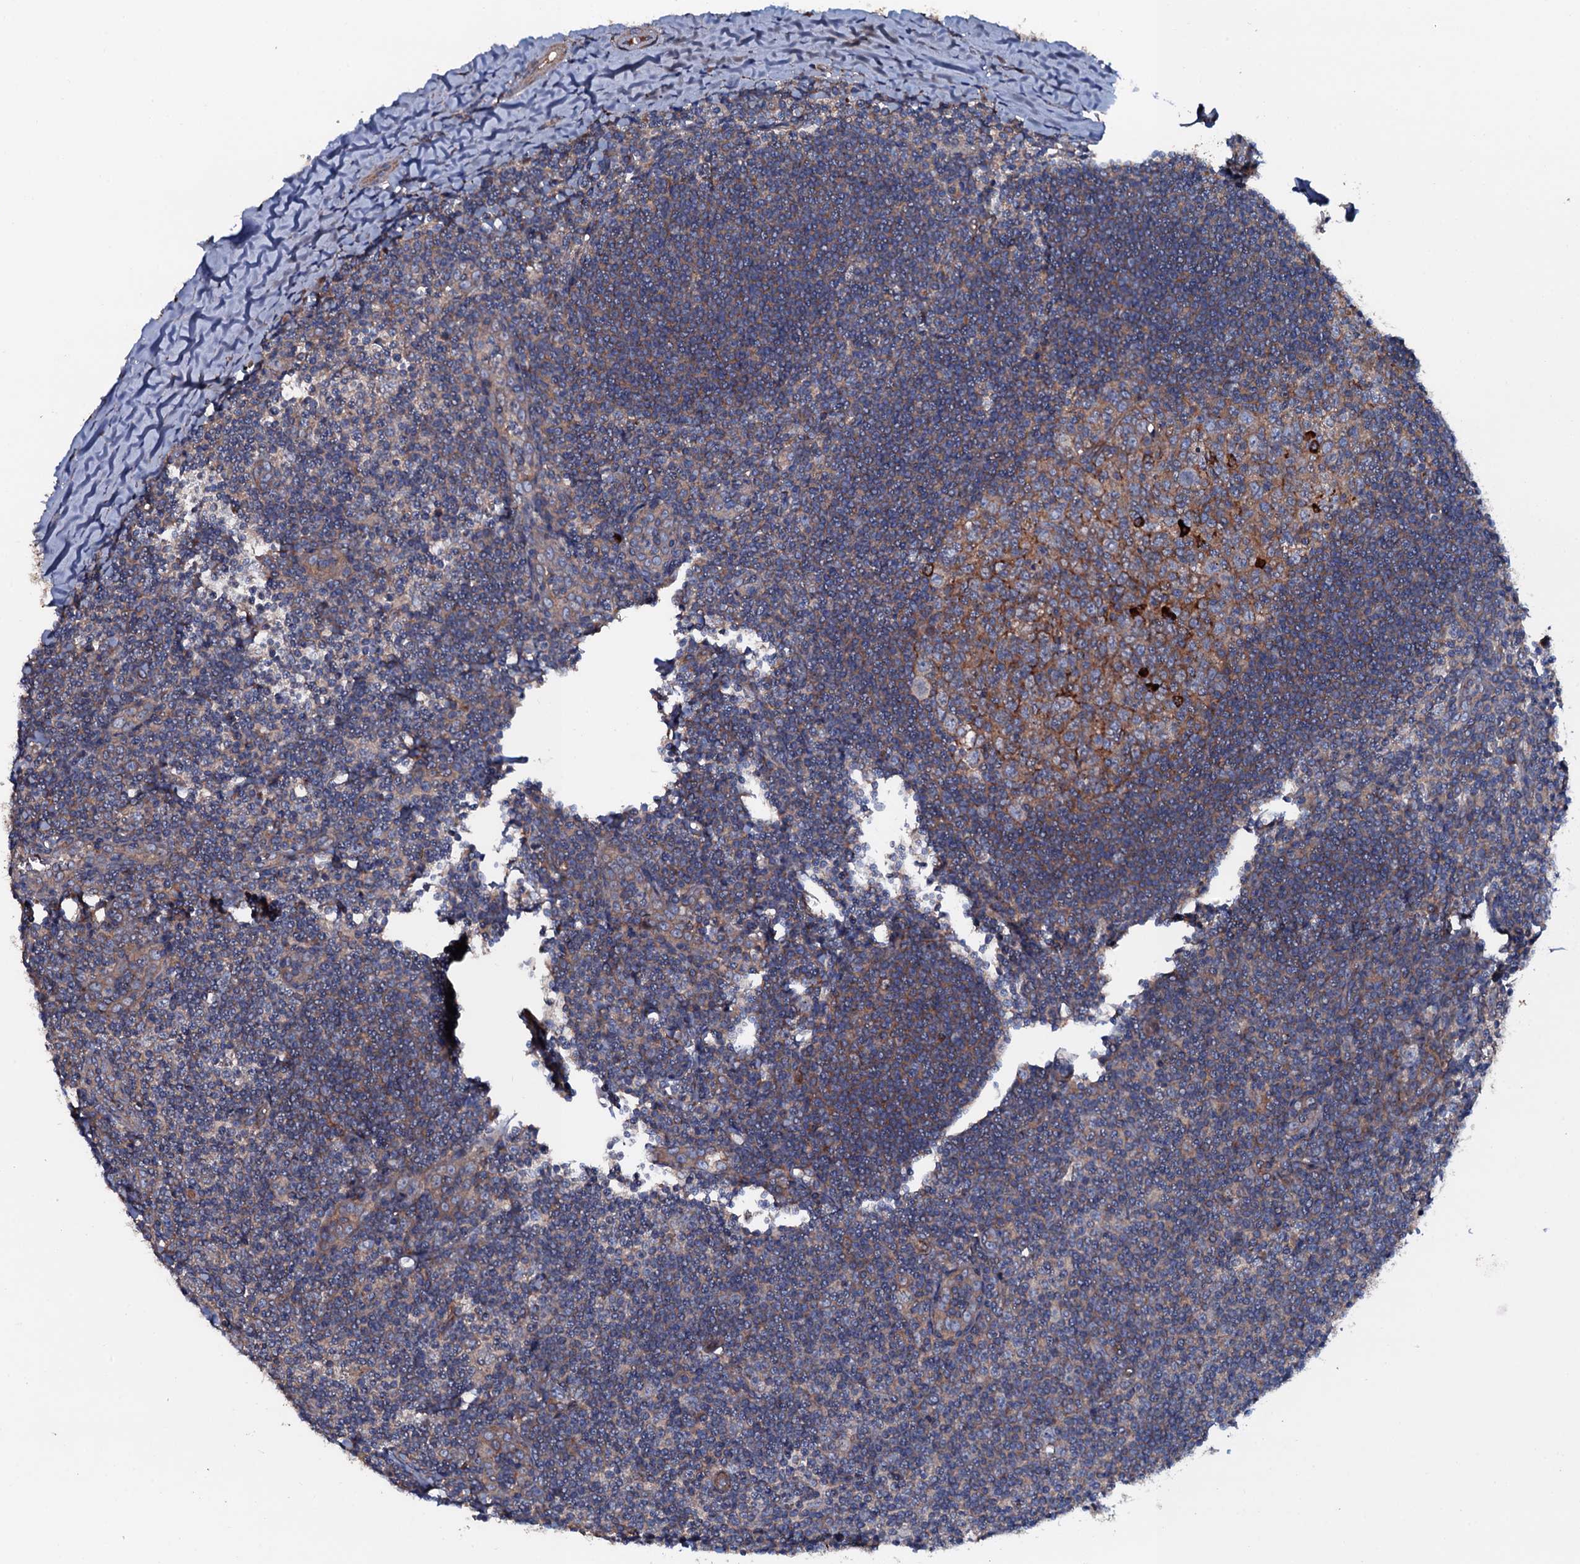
{"staining": {"intensity": "moderate", "quantity": ">75%", "location": "cytoplasmic/membranous"}, "tissue": "tonsil", "cell_type": "Germinal center cells", "image_type": "normal", "snomed": [{"axis": "morphology", "description": "Normal tissue, NOS"}, {"axis": "topography", "description": "Tonsil"}], "caption": "Tonsil stained with immunohistochemistry (IHC) reveals moderate cytoplasmic/membranous positivity in approximately >75% of germinal center cells.", "gene": "NEK1", "patient": {"sex": "male", "age": 27}}